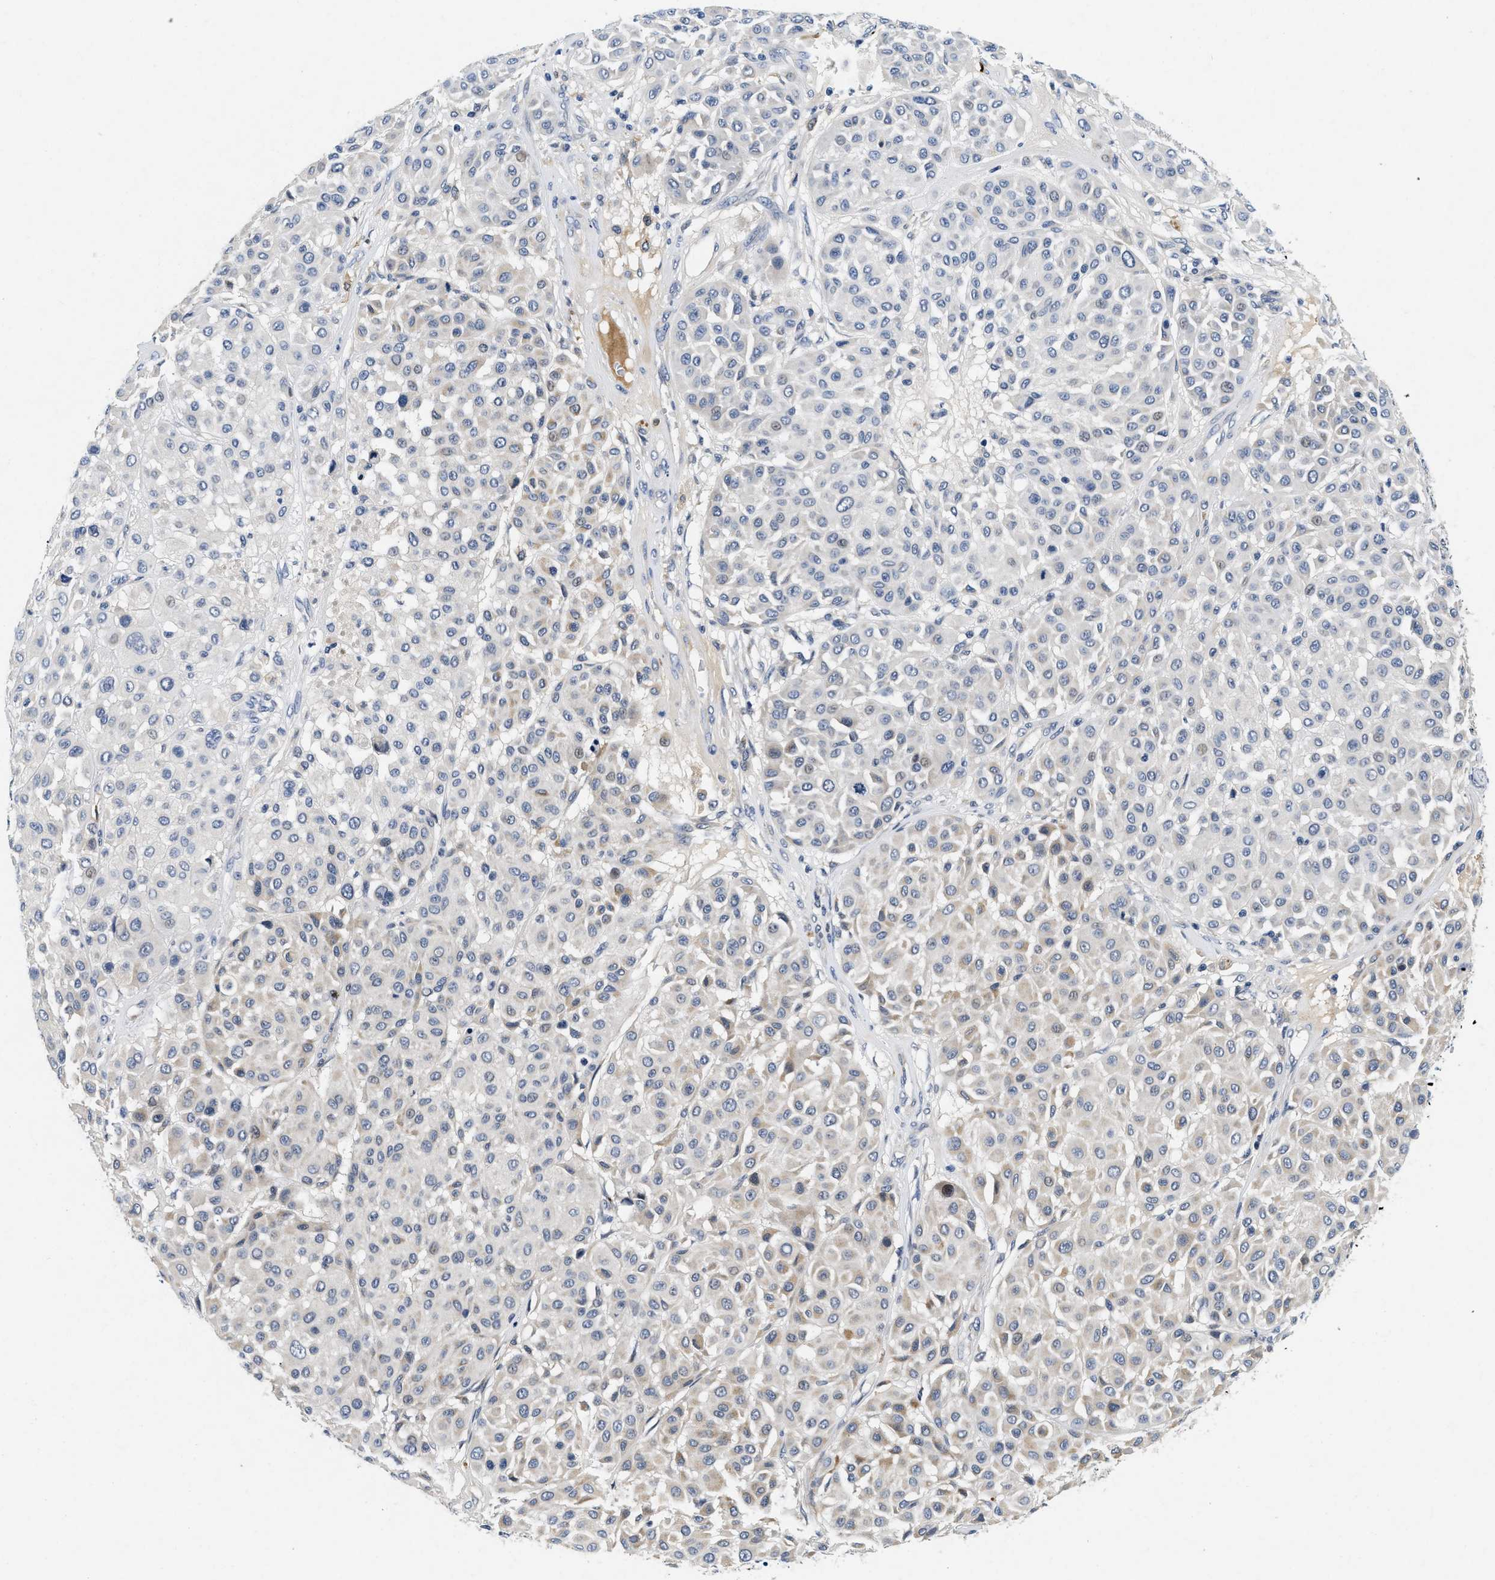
{"staining": {"intensity": "negative", "quantity": "none", "location": "none"}, "tissue": "melanoma", "cell_type": "Tumor cells", "image_type": "cancer", "snomed": [{"axis": "morphology", "description": "Malignant melanoma, Metastatic site"}, {"axis": "topography", "description": "Soft tissue"}], "caption": "Immunohistochemical staining of human malignant melanoma (metastatic site) exhibits no significant positivity in tumor cells. Brightfield microscopy of immunohistochemistry stained with DAB (brown) and hematoxylin (blue), captured at high magnification.", "gene": "PDP1", "patient": {"sex": "male", "age": 41}}